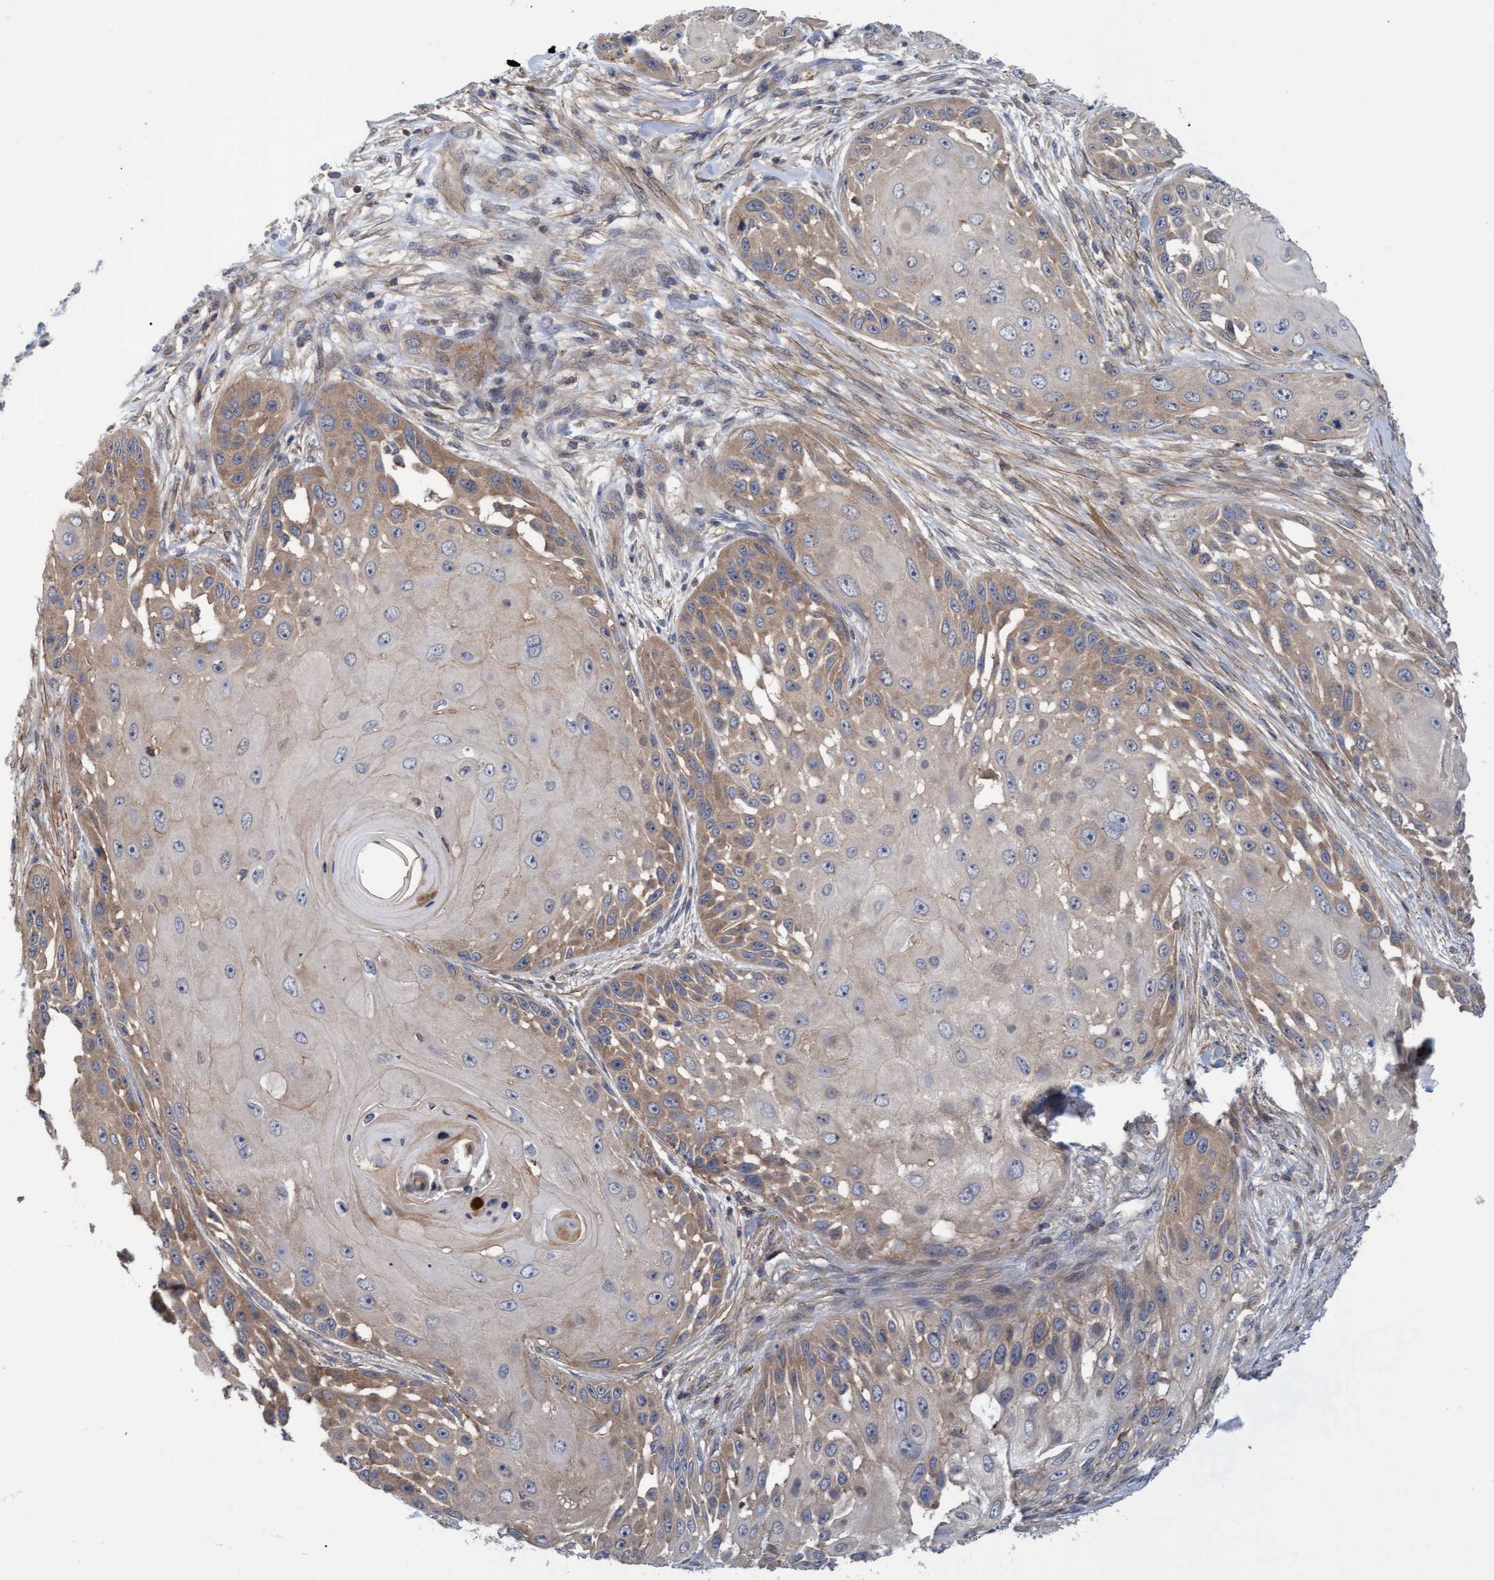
{"staining": {"intensity": "weak", "quantity": "25%-75%", "location": "cytoplasmic/membranous"}, "tissue": "skin cancer", "cell_type": "Tumor cells", "image_type": "cancer", "snomed": [{"axis": "morphology", "description": "Squamous cell carcinoma, NOS"}, {"axis": "topography", "description": "Skin"}], "caption": "Weak cytoplasmic/membranous positivity is identified in about 25%-75% of tumor cells in skin cancer (squamous cell carcinoma).", "gene": "NAA15", "patient": {"sex": "female", "age": 44}}